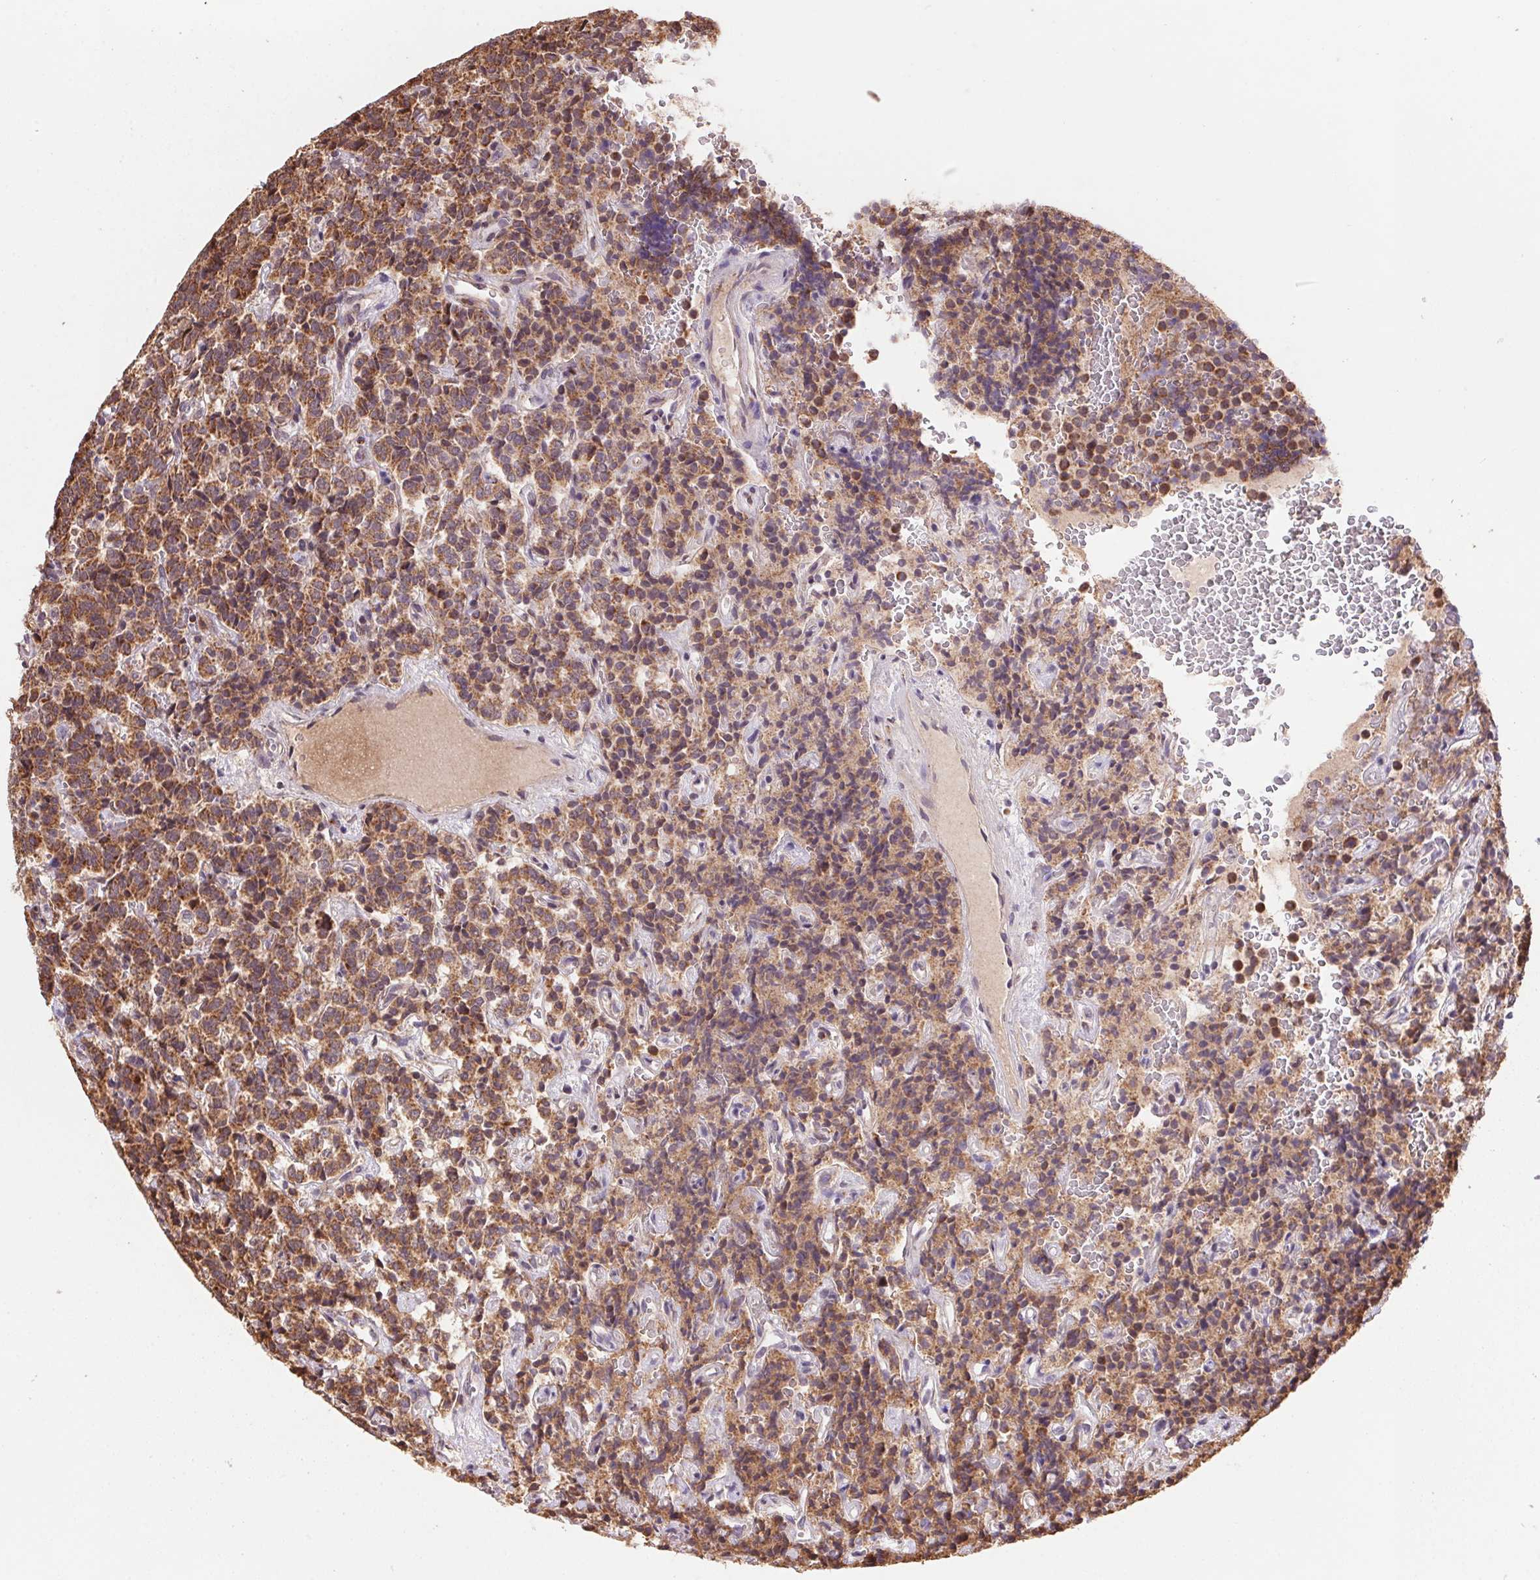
{"staining": {"intensity": "moderate", "quantity": ">75%", "location": "cytoplasmic/membranous"}, "tissue": "carcinoid", "cell_type": "Tumor cells", "image_type": "cancer", "snomed": [{"axis": "morphology", "description": "Carcinoid, malignant, NOS"}, {"axis": "topography", "description": "Pancreas"}], "caption": "Carcinoid tissue reveals moderate cytoplasmic/membranous staining in about >75% of tumor cells", "gene": "PDHA1", "patient": {"sex": "male", "age": 36}}